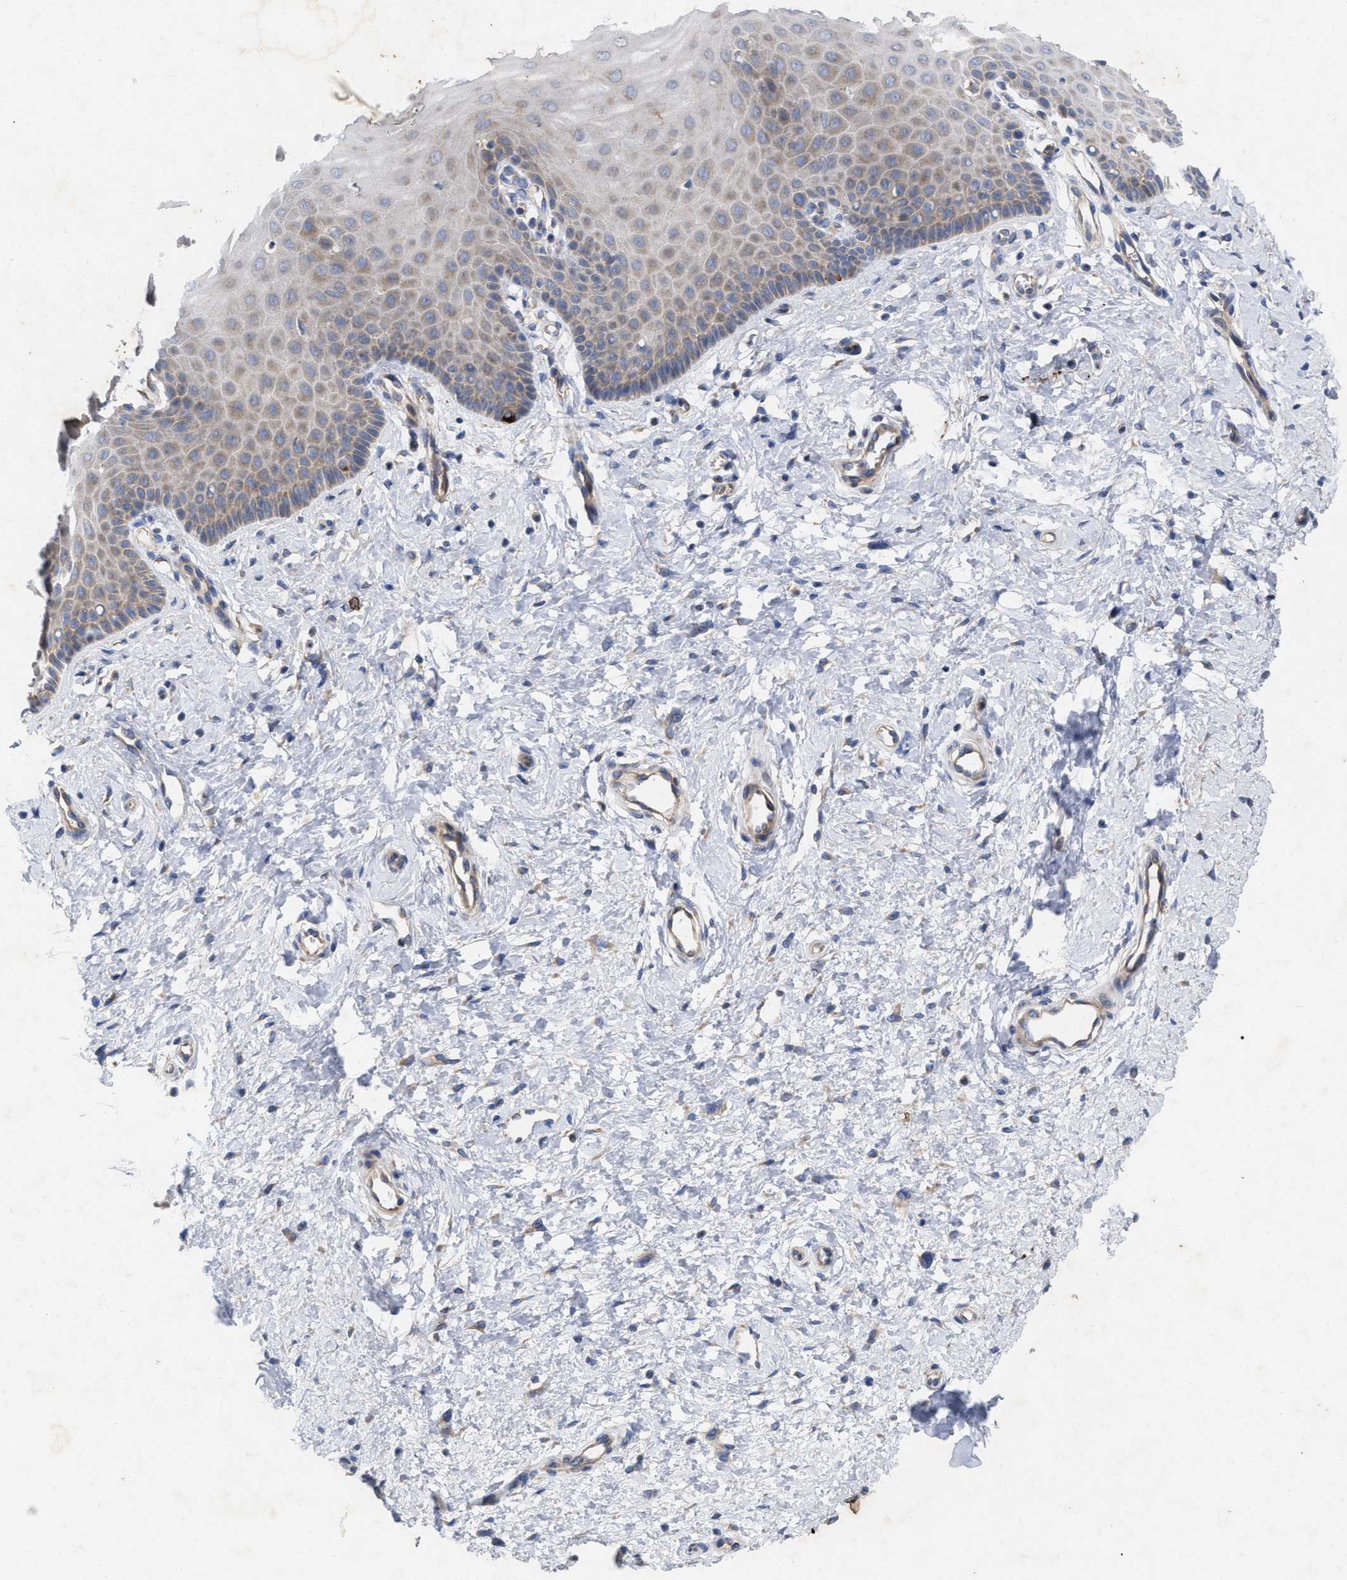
{"staining": {"intensity": "moderate", "quantity": "<25%", "location": "cytoplasmic/membranous"}, "tissue": "cervix", "cell_type": "Squamous epithelial cells", "image_type": "normal", "snomed": [{"axis": "morphology", "description": "Normal tissue, NOS"}, {"axis": "topography", "description": "Cervix"}], "caption": "Protein expression analysis of benign cervix exhibits moderate cytoplasmic/membranous positivity in approximately <25% of squamous epithelial cells. (DAB (3,3'-diaminobenzidine) IHC with brightfield microscopy, high magnification).", "gene": "VIP", "patient": {"sex": "female", "age": 55}}